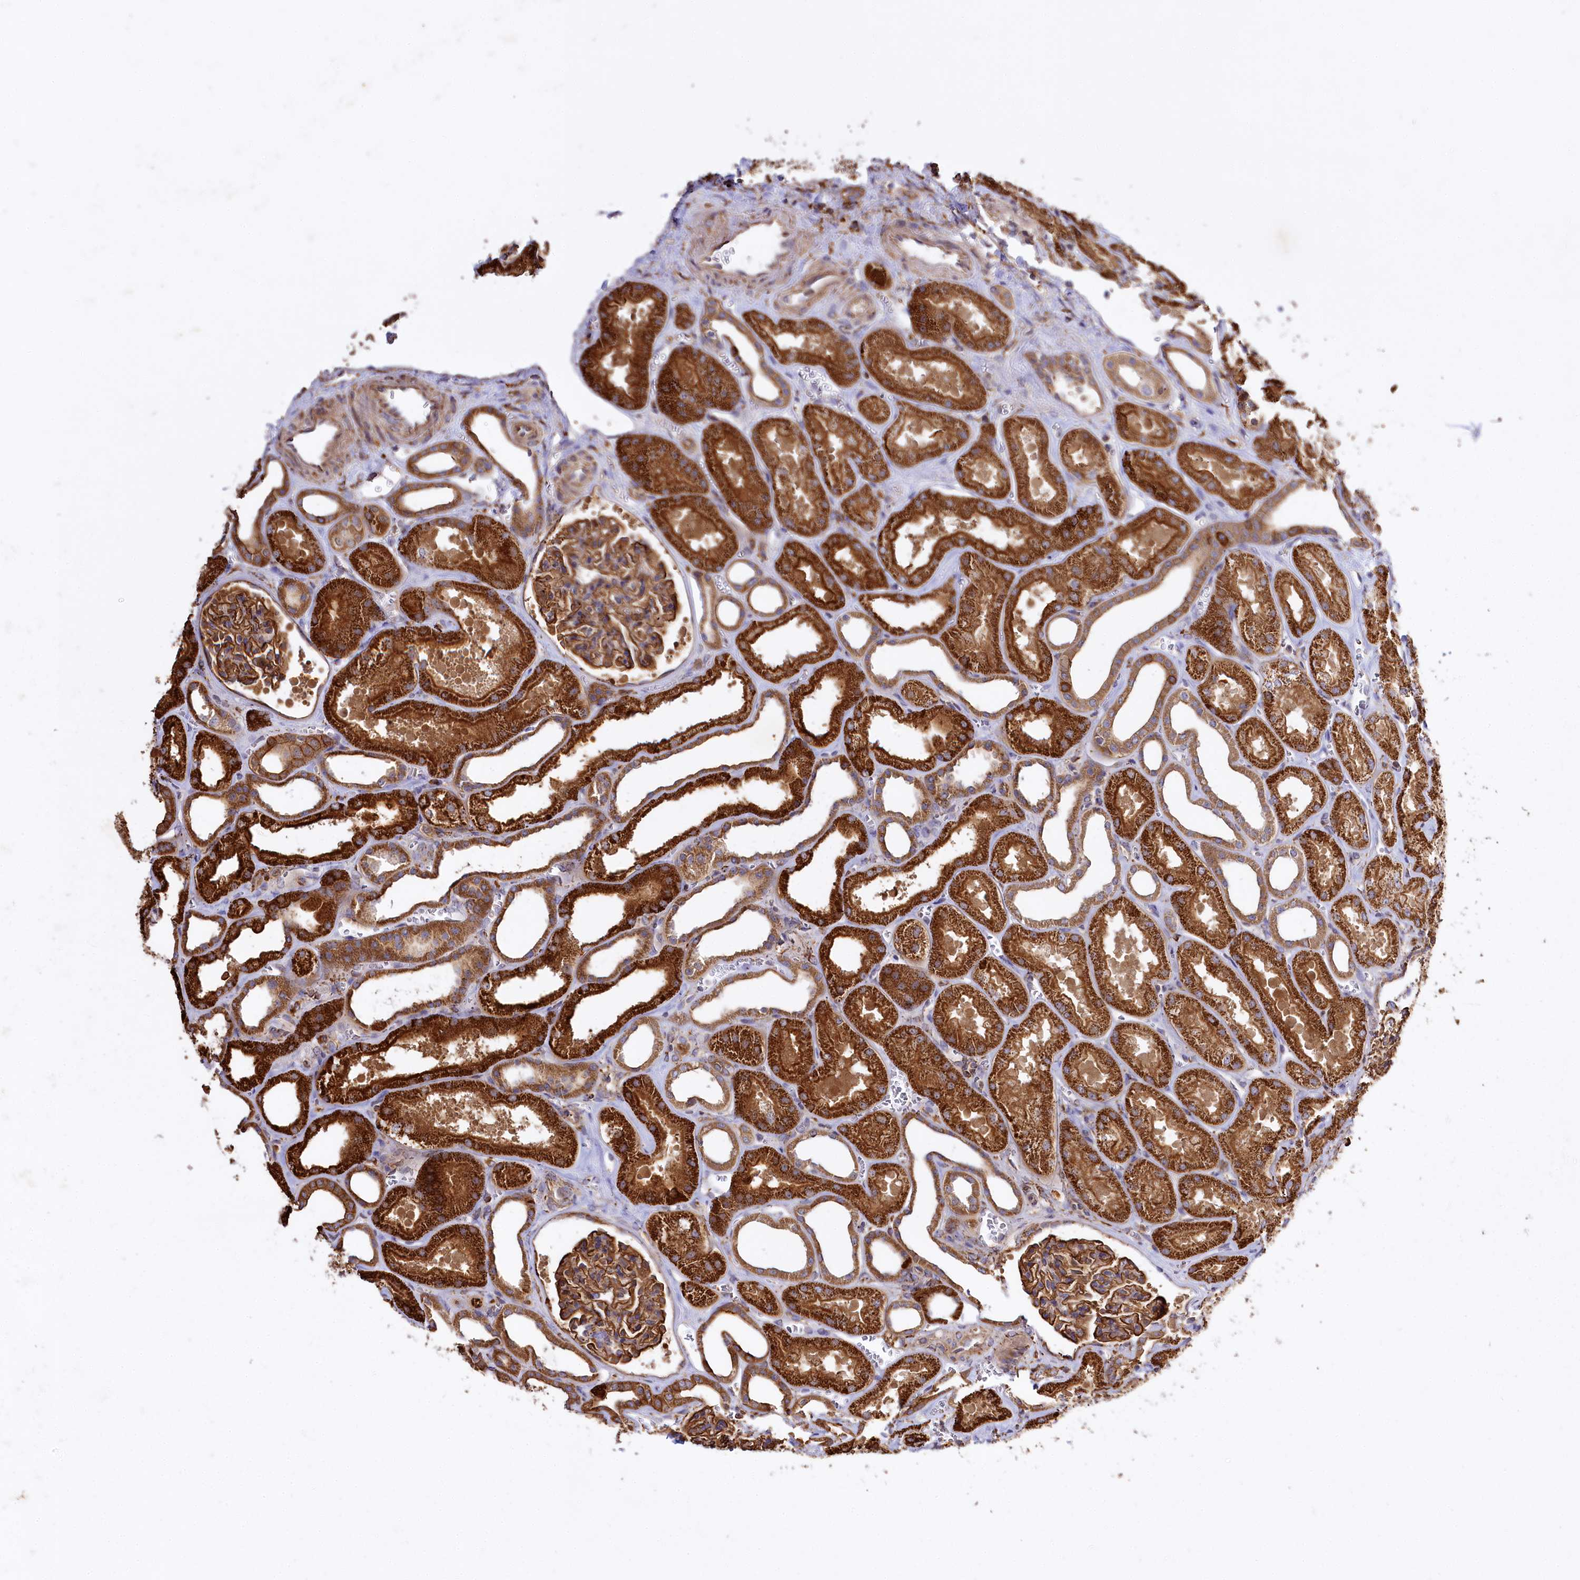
{"staining": {"intensity": "moderate", "quantity": ">75%", "location": "cytoplasmic/membranous"}, "tissue": "kidney", "cell_type": "Cells in glomeruli", "image_type": "normal", "snomed": [{"axis": "morphology", "description": "Normal tissue, NOS"}, {"axis": "morphology", "description": "Adenocarcinoma, NOS"}, {"axis": "topography", "description": "Kidney"}], "caption": "Immunohistochemistry (IHC) of benign kidney exhibits medium levels of moderate cytoplasmic/membranous expression in approximately >75% of cells in glomeruli.", "gene": "CARD19", "patient": {"sex": "female", "age": 68}}